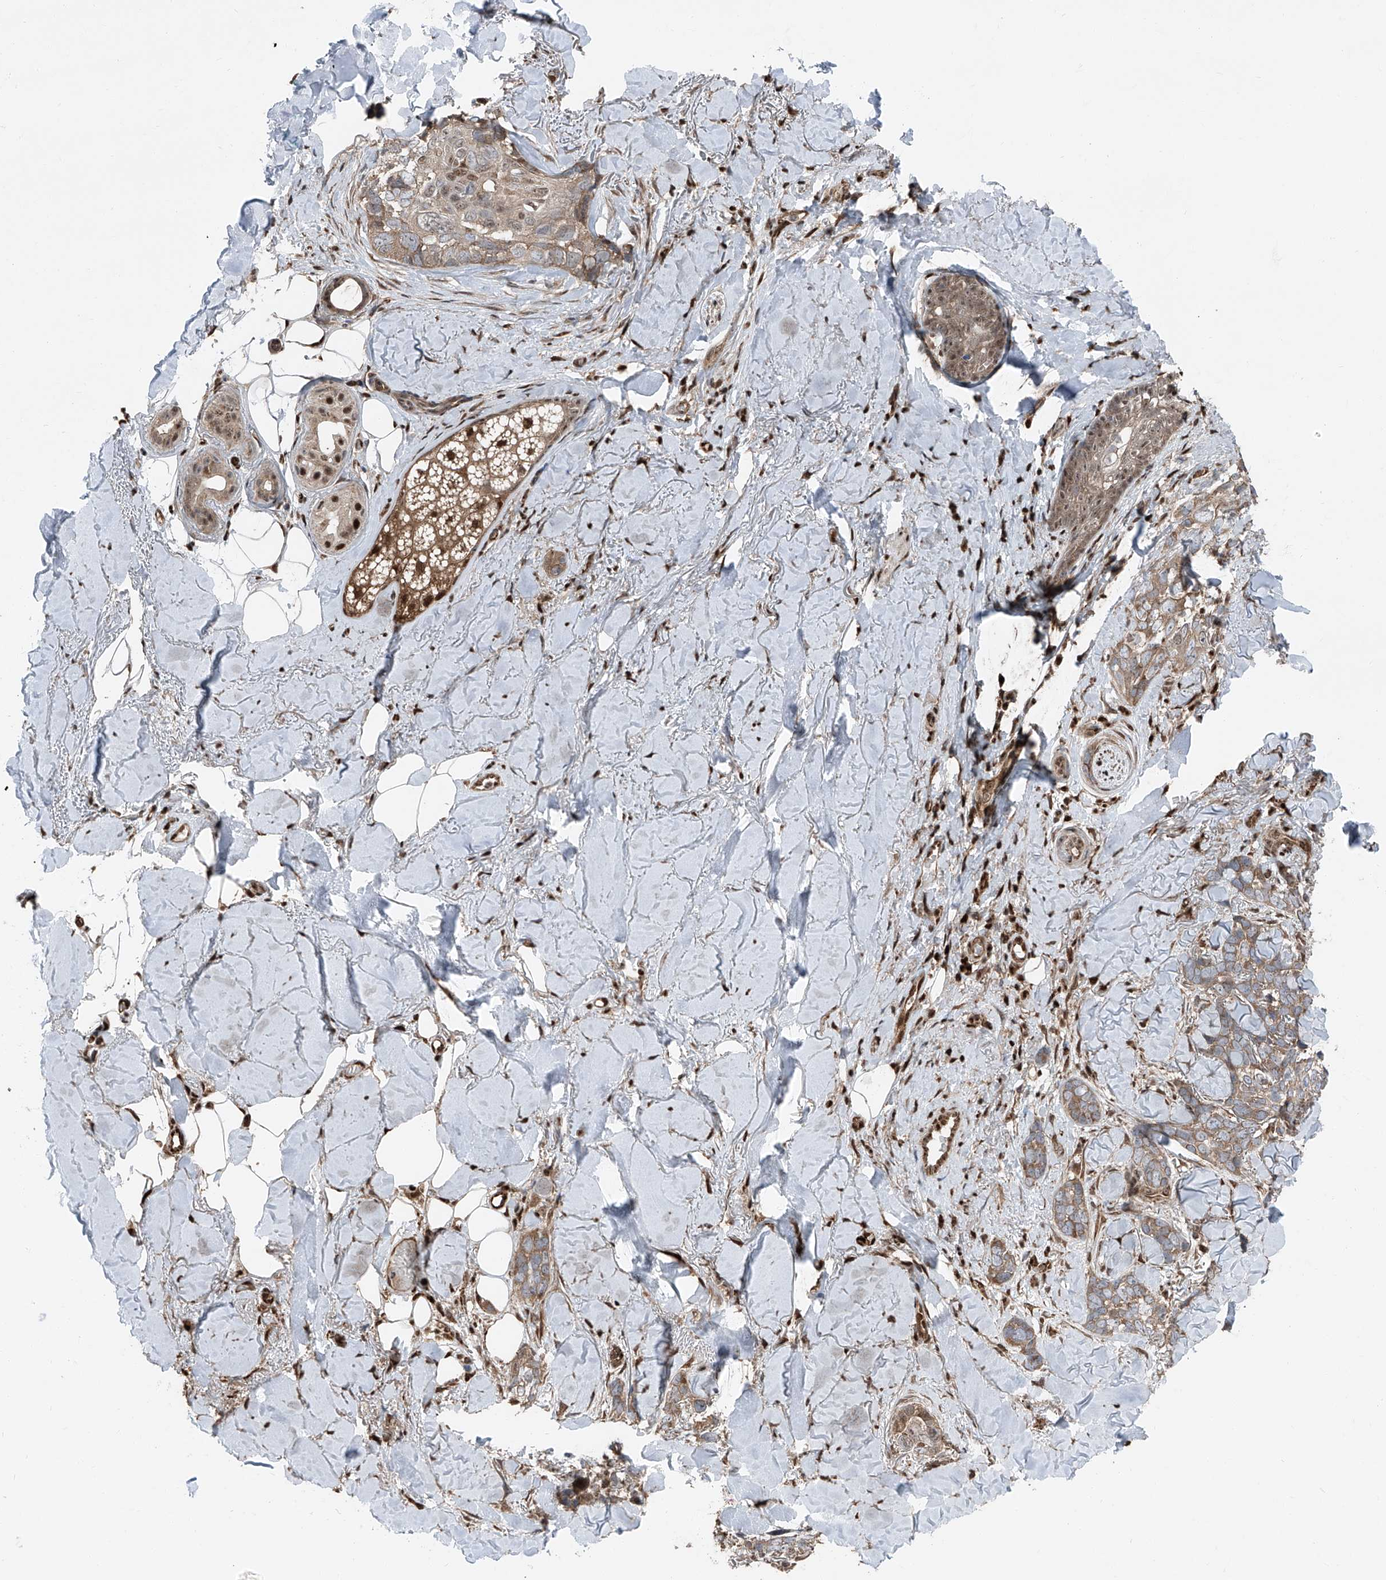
{"staining": {"intensity": "moderate", "quantity": ">75%", "location": "cytoplasmic/membranous"}, "tissue": "skin cancer", "cell_type": "Tumor cells", "image_type": "cancer", "snomed": [{"axis": "morphology", "description": "Basal cell carcinoma"}, {"axis": "topography", "description": "Skin"}], "caption": "DAB (3,3'-diaminobenzidine) immunohistochemical staining of human basal cell carcinoma (skin) shows moderate cytoplasmic/membranous protein staining in approximately >75% of tumor cells. The protein of interest is stained brown, and the nuclei are stained in blue (DAB (3,3'-diaminobenzidine) IHC with brightfield microscopy, high magnification).", "gene": "FKBP5", "patient": {"sex": "female", "age": 82}}